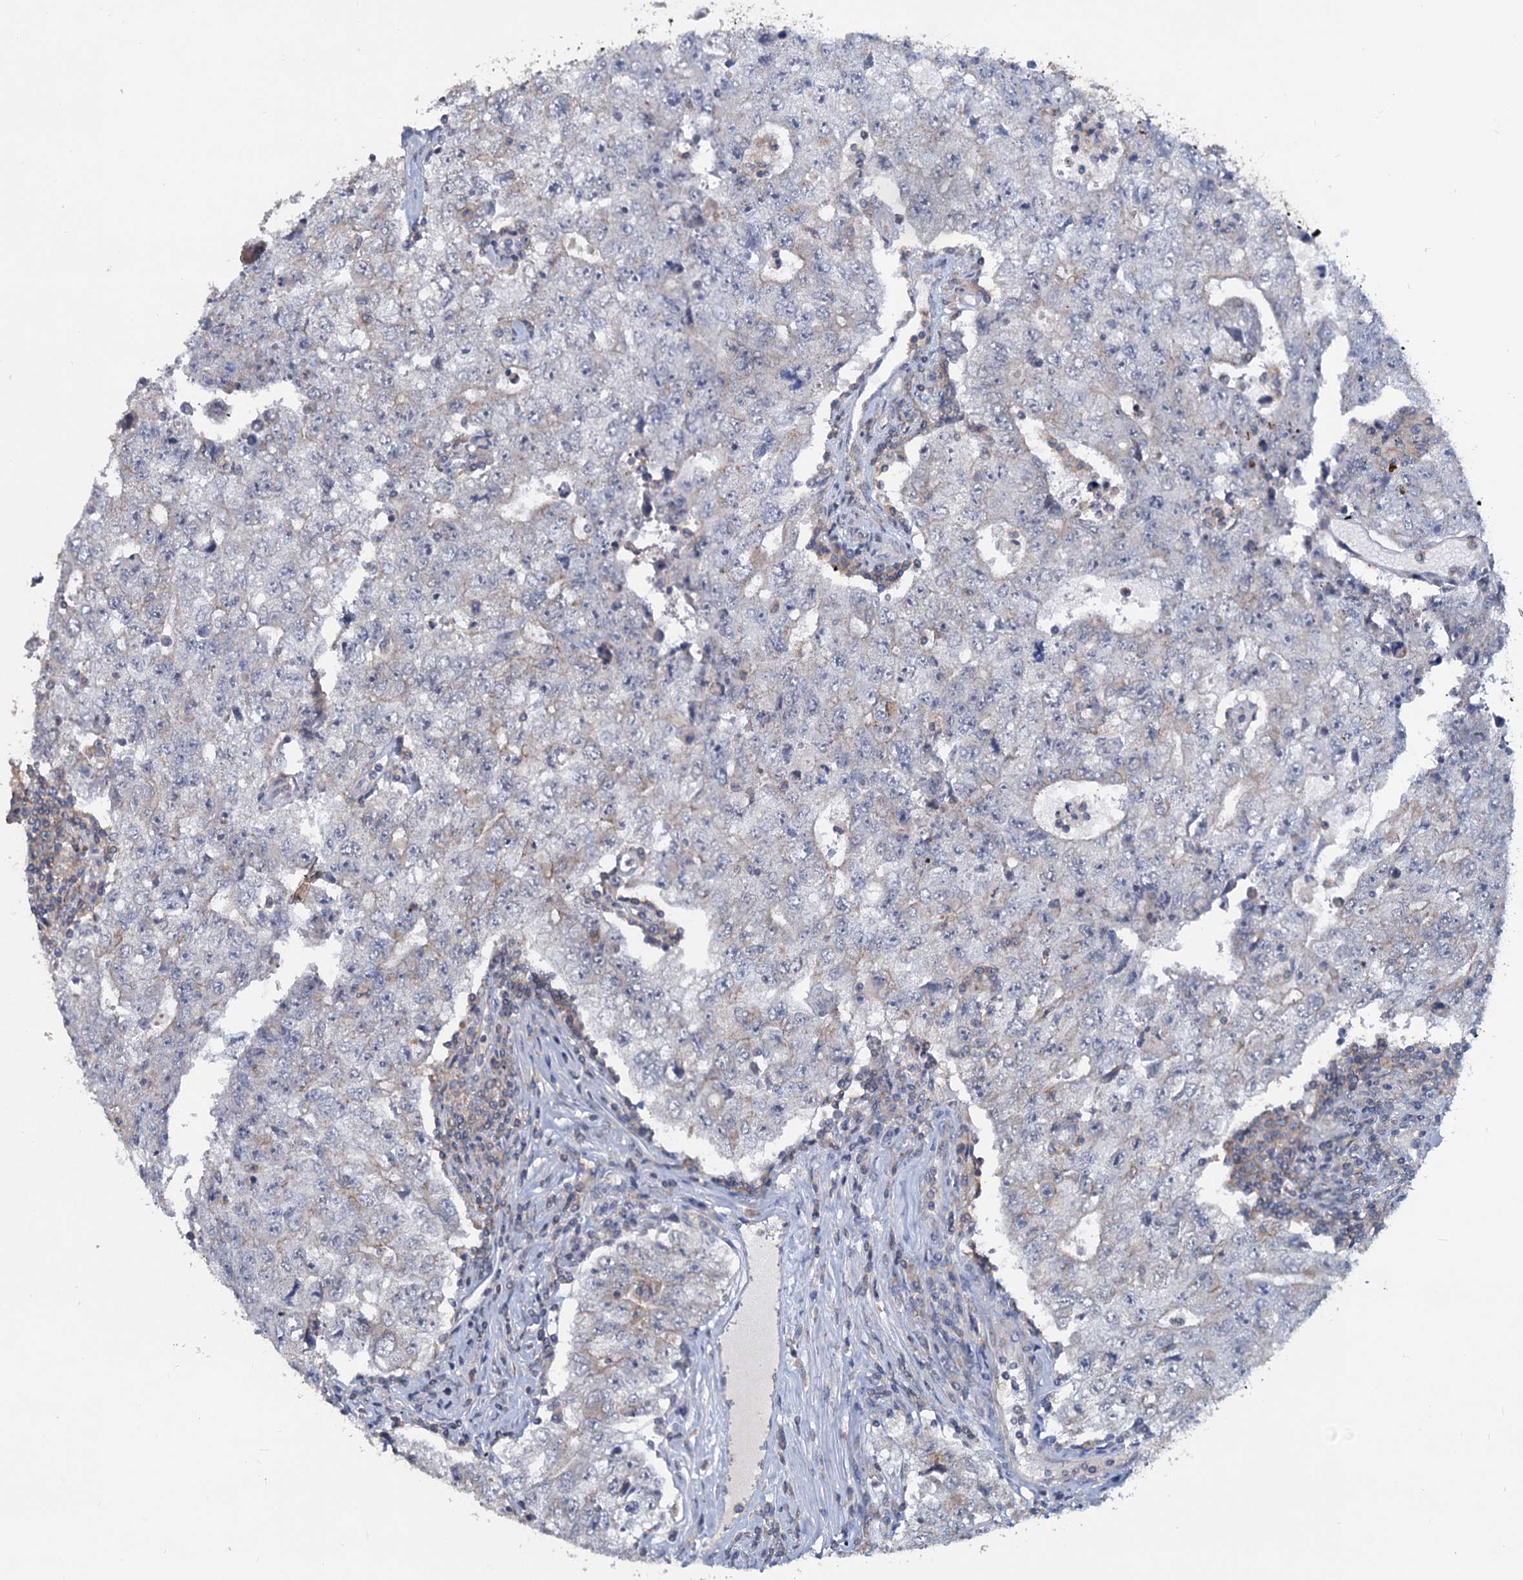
{"staining": {"intensity": "negative", "quantity": "none", "location": "none"}, "tissue": "testis cancer", "cell_type": "Tumor cells", "image_type": "cancer", "snomed": [{"axis": "morphology", "description": "Carcinoma, Embryonal, NOS"}, {"axis": "topography", "description": "Testis"}], "caption": "Image shows no significant protein staining in tumor cells of testis cancer.", "gene": "LRCH4", "patient": {"sex": "male", "age": 17}}